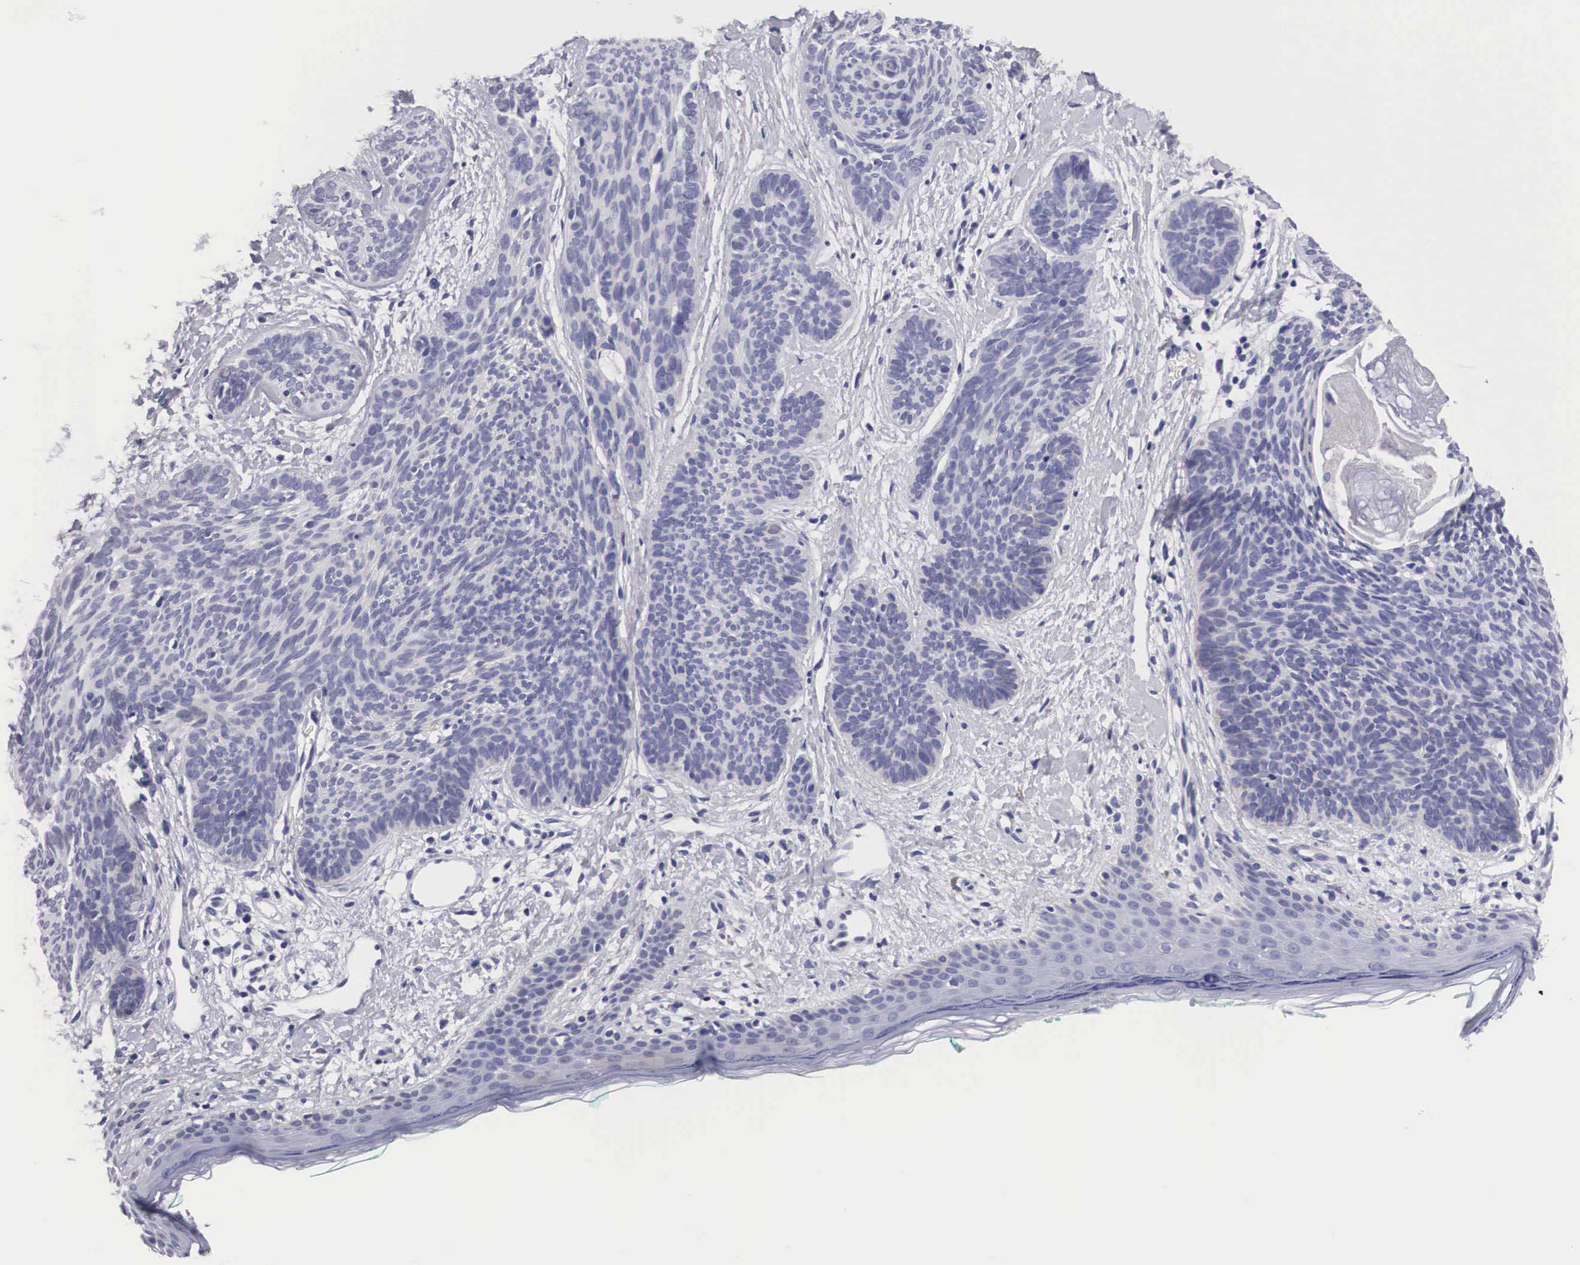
{"staining": {"intensity": "negative", "quantity": "none", "location": "none"}, "tissue": "skin cancer", "cell_type": "Tumor cells", "image_type": "cancer", "snomed": [{"axis": "morphology", "description": "Basal cell carcinoma"}, {"axis": "topography", "description": "Skin"}], "caption": "The histopathology image exhibits no staining of tumor cells in skin cancer.", "gene": "ARMCX3", "patient": {"sex": "female", "age": 81}}